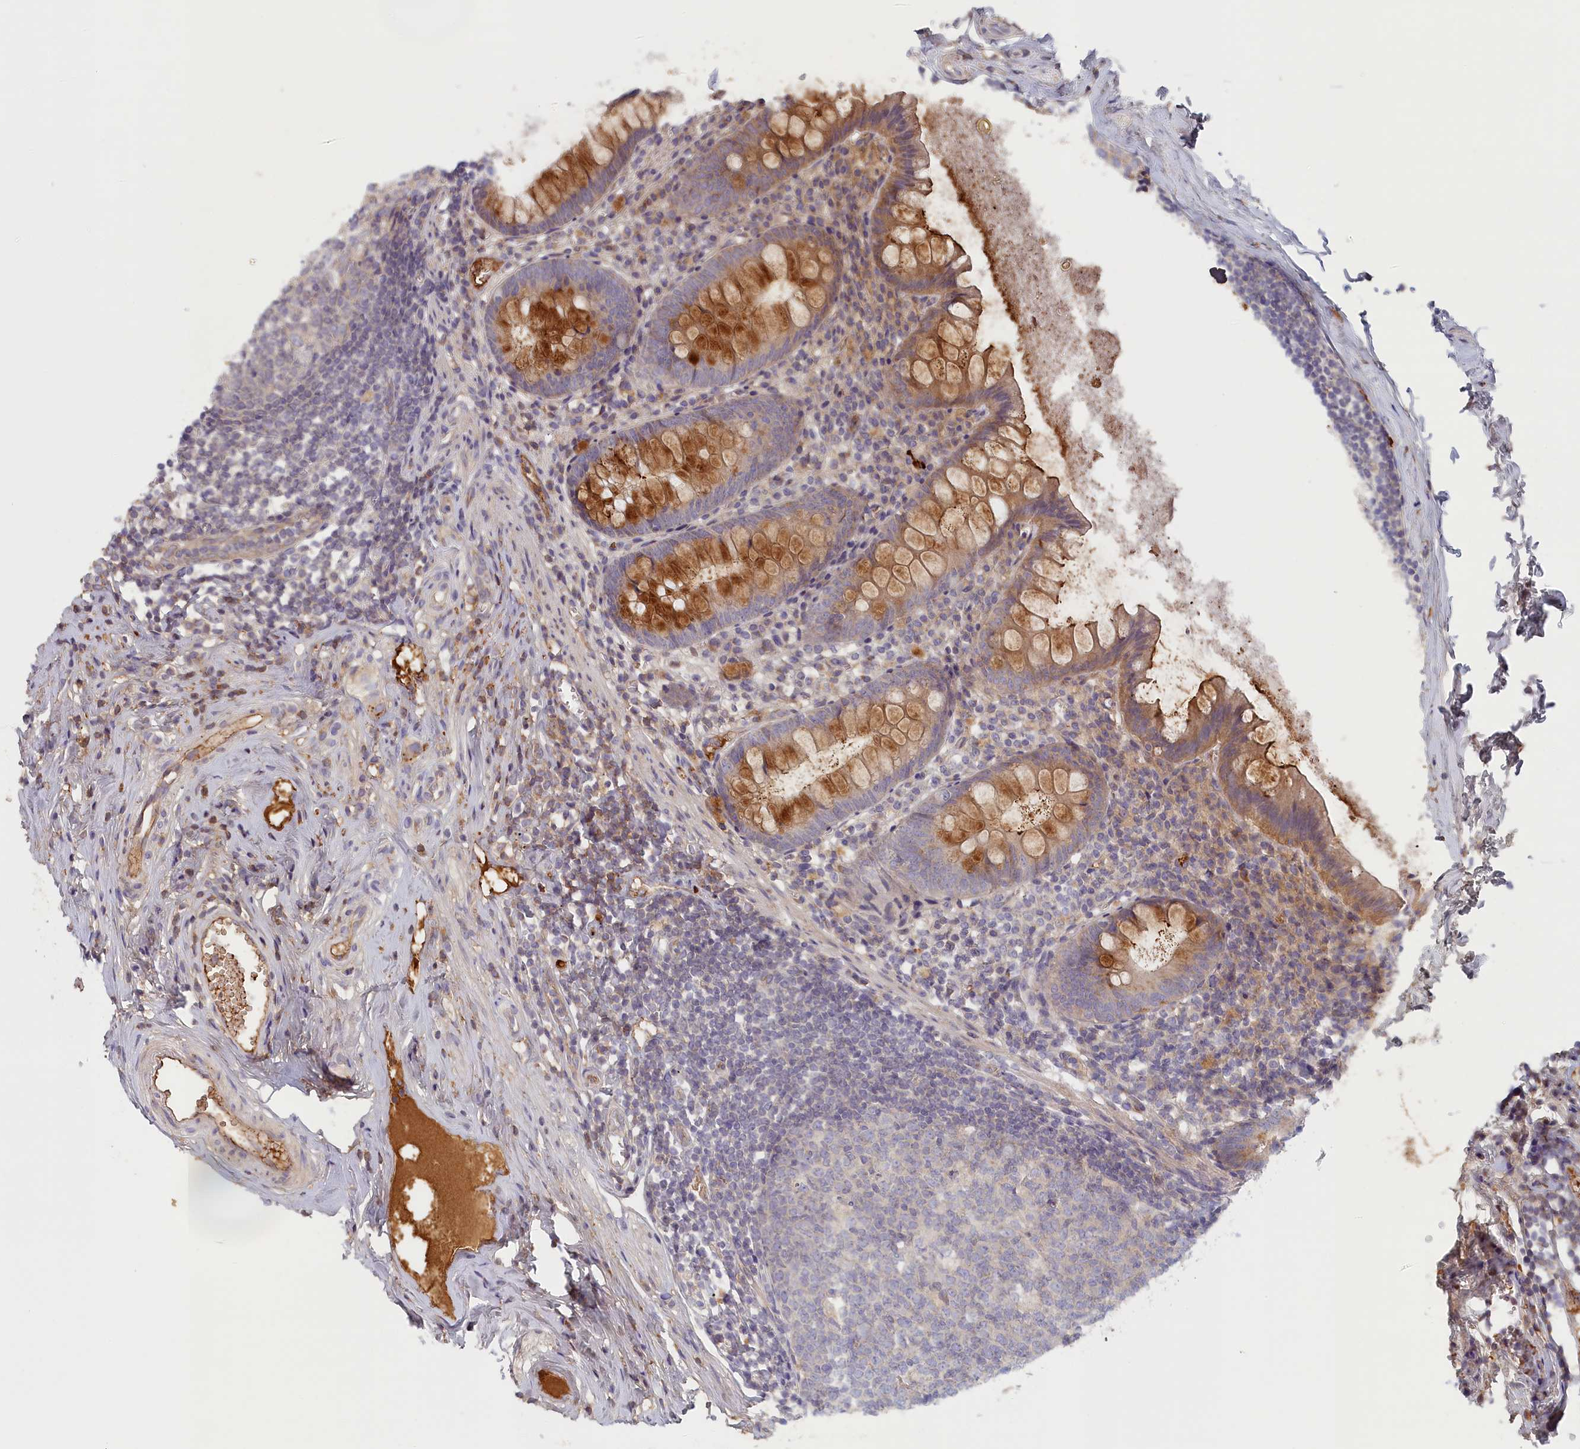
{"staining": {"intensity": "moderate", "quantity": ">75%", "location": "cytoplasmic/membranous"}, "tissue": "appendix", "cell_type": "Glandular cells", "image_type": "normal", "snomed": [{"axis": "morphology", "description": "Normal tissue, NOS"}, {"axis": "topography", "description": "Appendix"}], "caption": "Immunohistochemistry (IHC) staining of unremarkable appendix, which demonstrates medium levels of moderate cytoplasmic/membranous staining in approximately >75% of glandular cells indicating moderate cytoplasmic/membranous protein expression. The staining was performed using DAB (brown) for protein detection and nuclei were counterstained in hematoxylin (blue).", "gene": "STX16", "patient": {"sex": "female", "age": 51}}